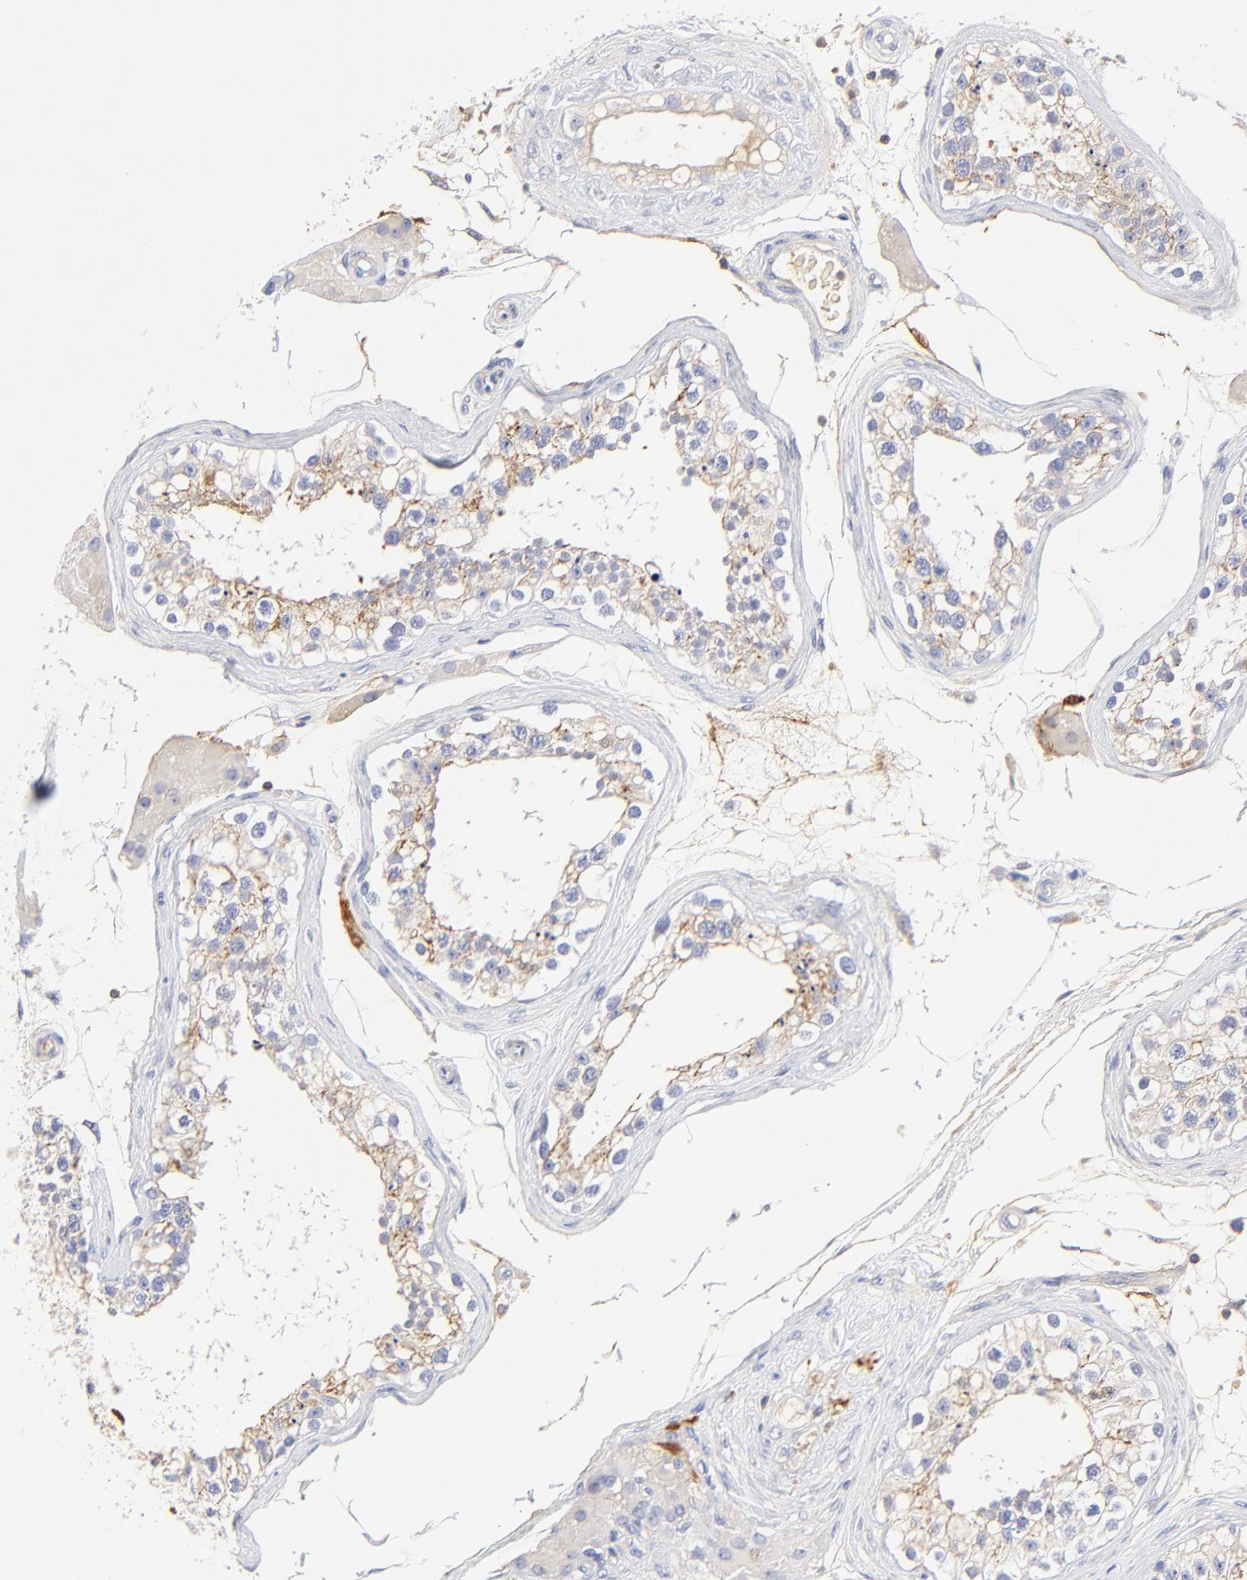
{"staining": {"intensity": "negative", "quantity": "none", "location": "none"}, "tissue": "testis", "cell_type": "Cells in seminiferous ducts", "image_type": "normal", "snomed": [{"axis": "morphology", "description": "Normal tissue, NOS"}, {"axis": "topography", "description": "Testis"}], "caption": "The photomicrograph demonstrates no significant expression in cells in seminiferous ducts of testis. Nuclei are stained in blue.", "gene": "MDGA2", "patient": {"sex": "male", "age": 68}}